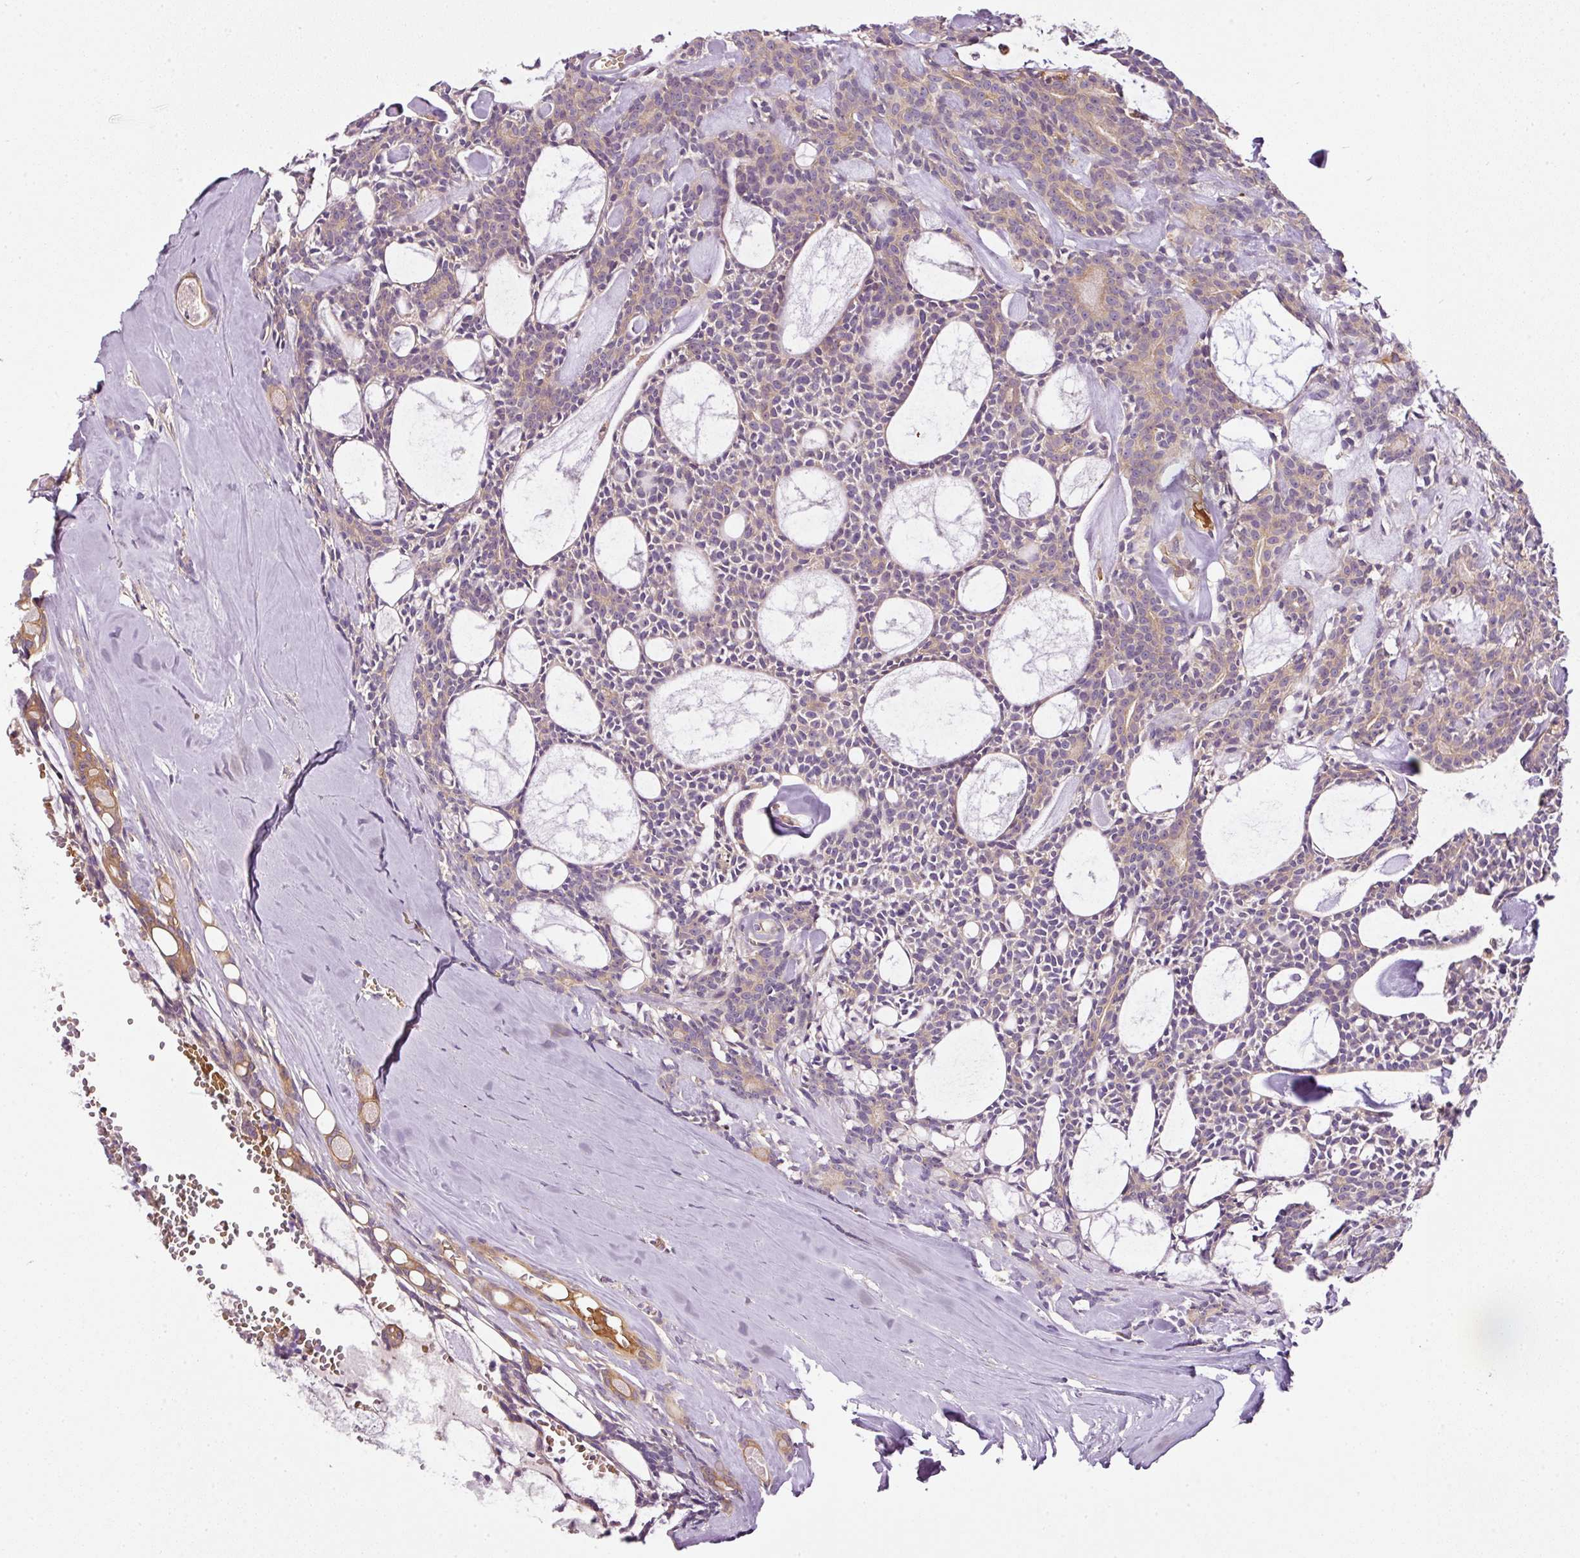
{"staining": {"intensity": "moderate", "quantity": "<25%", "location": "cytoplasmic/membranous"}, "tissue": "head and neck cancer", "cell_type": "Tumor cells", "image_type": "cancer", "snomed": [{"axis": "morphology", "description": "Adenocarcinoma, NOS"}, {"axis": "topography", "description": "Salivary gland"}, {"axis": "topography", "description": "Head-Neck"}], "caption": "Adenocarcinoma (head and neck) stained with DAB IHC reveals low levels of moderate cytoplasmic/membranous expression in about <25% of tumor cells. (DAB = brown stain, brightfield microscopy at high magnification).", "gene": "TBC1D2B", "patient": {"sex": "male", "age": 55}}